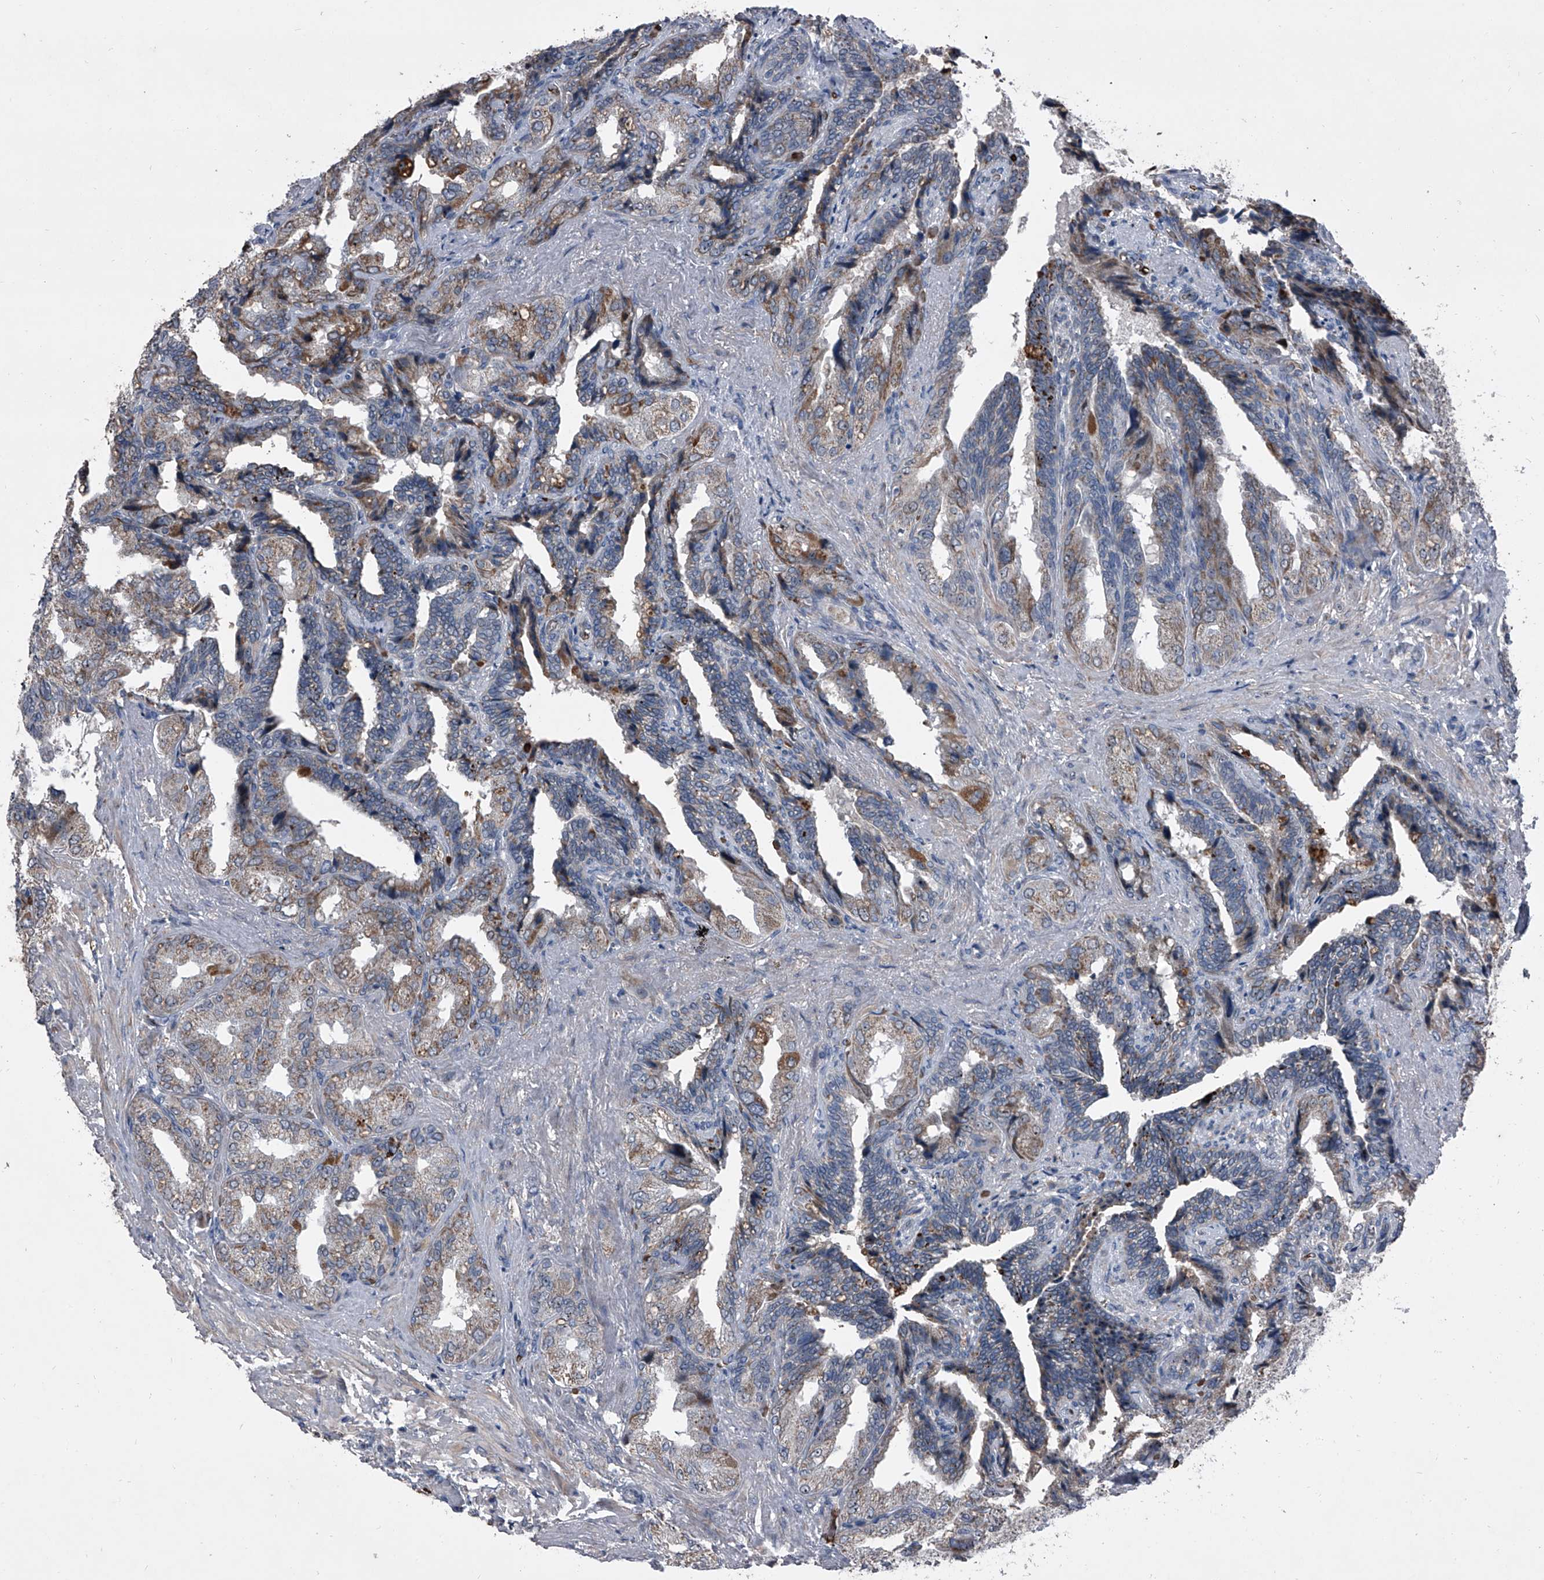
{"staining": {"intensity": "moderate", "quantity": "<25%", "location": "cytoplasmic/membranous"}, "tissue": "seminal vesicle", "cell_type": "Glandular cells", "image_type": "normal", "snomed": [{"axis": "morphology", "description": "Normal tissue, NOS"}, {"axis": "topography", "description": "Seminal veicle"}, {"axis": "topography", "description": "Peripheral nerve tissue"}], "caption": "The image demonstrates a brown stain indicating the presence of a protein in the cytoplasmic/membranous of glandular cells in seminal vesicle. (Brightfield microscopy of DAB IHC at high magnification).", "gene": "CEP85L", "patient": {"sex": "male", "age": 63}}